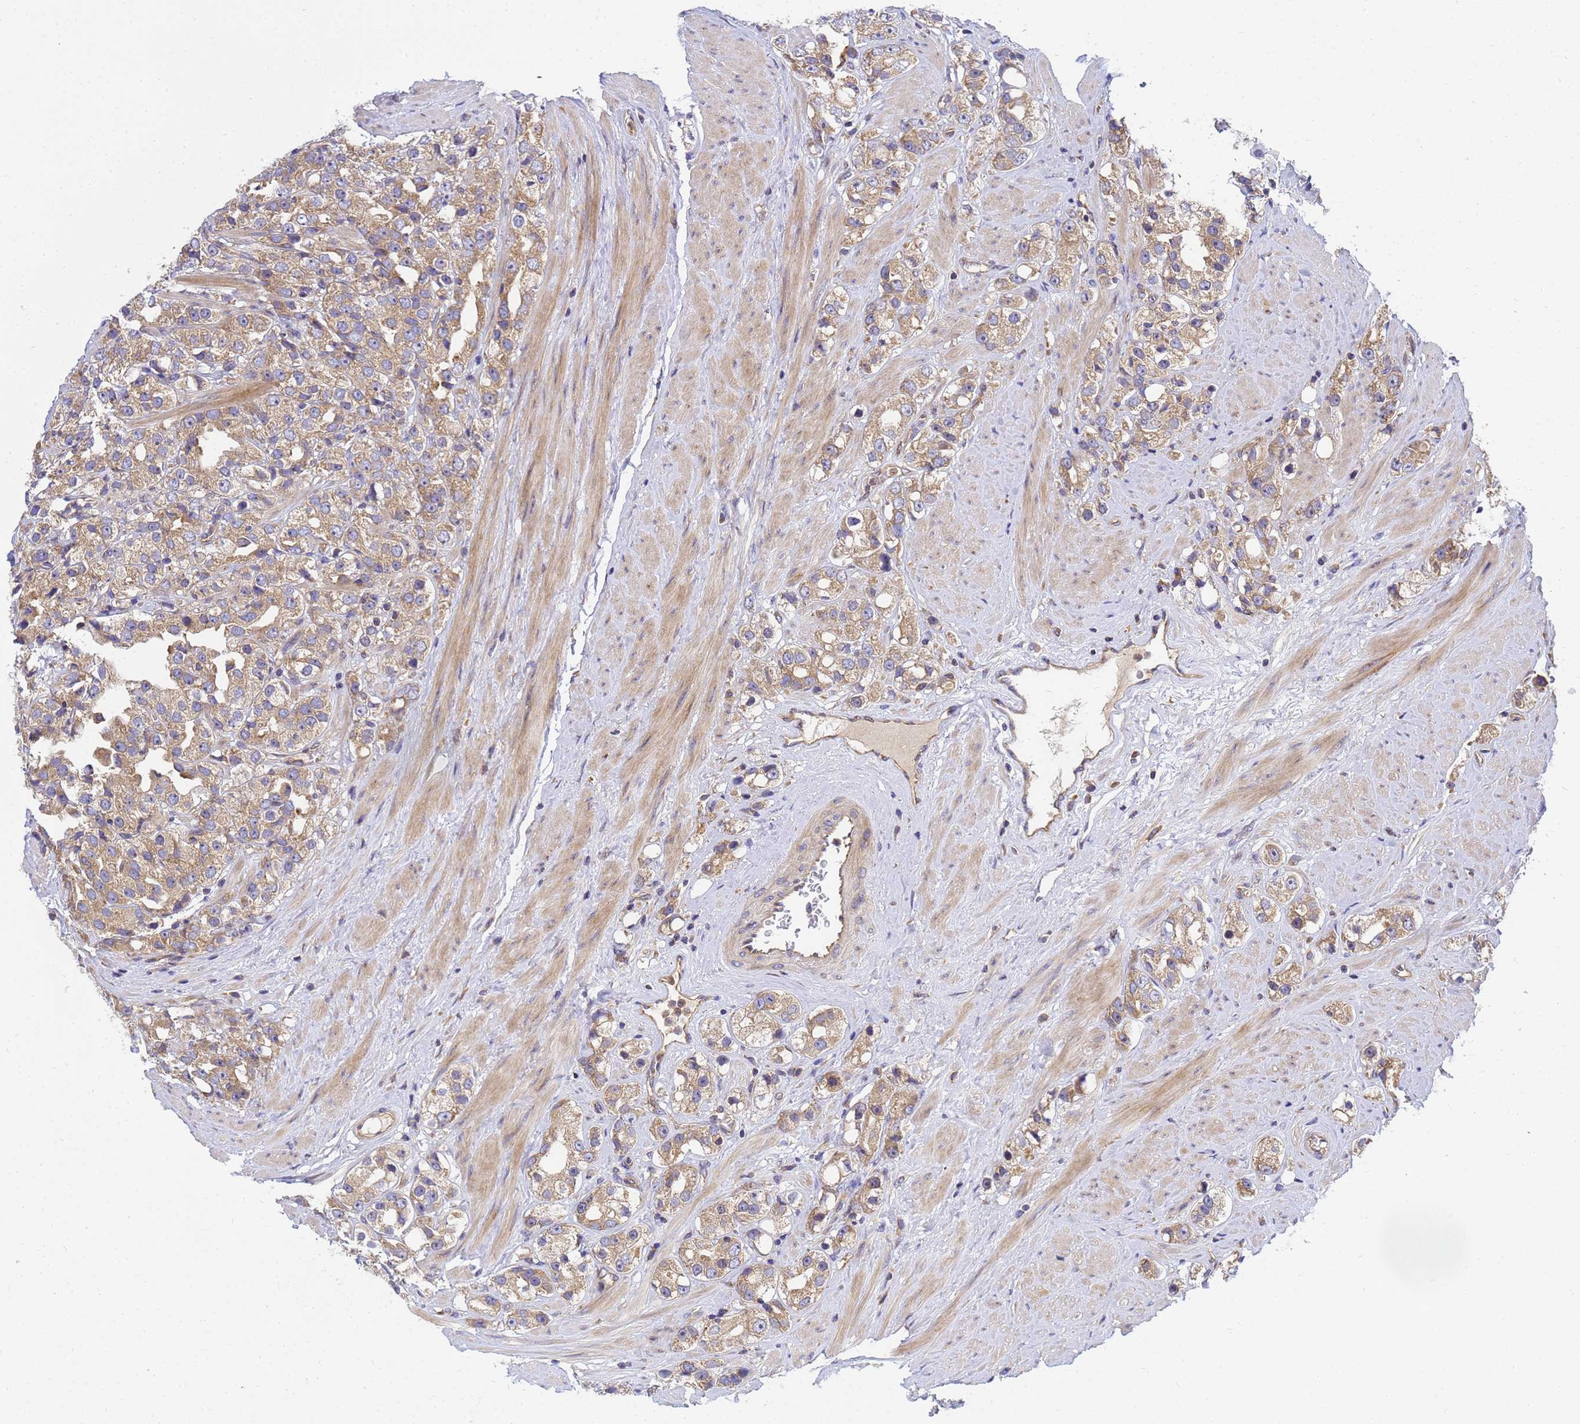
{"staining": {"intensity": "moderate", "quantity": ">75%", "location": "cytoplasmic/membranous"}, "tissue": "prostate cancer", "cell_type": "Tumor cells", "image_type": "cancer", "snomed": [{"axis": "morphology", "description": "Adenocarcinoma, NOS"}, {"axis": "topography", "description": "Prostate"}], "caption": "Immunohistochemical staining of adenocarcinoma (prostate) exhibits medium levels of moderate cytoplasmic/membranous positivity in about >75% of tumor cells.", "gene": "BECN1", "patient": {"sex": "male", "age": 79}}